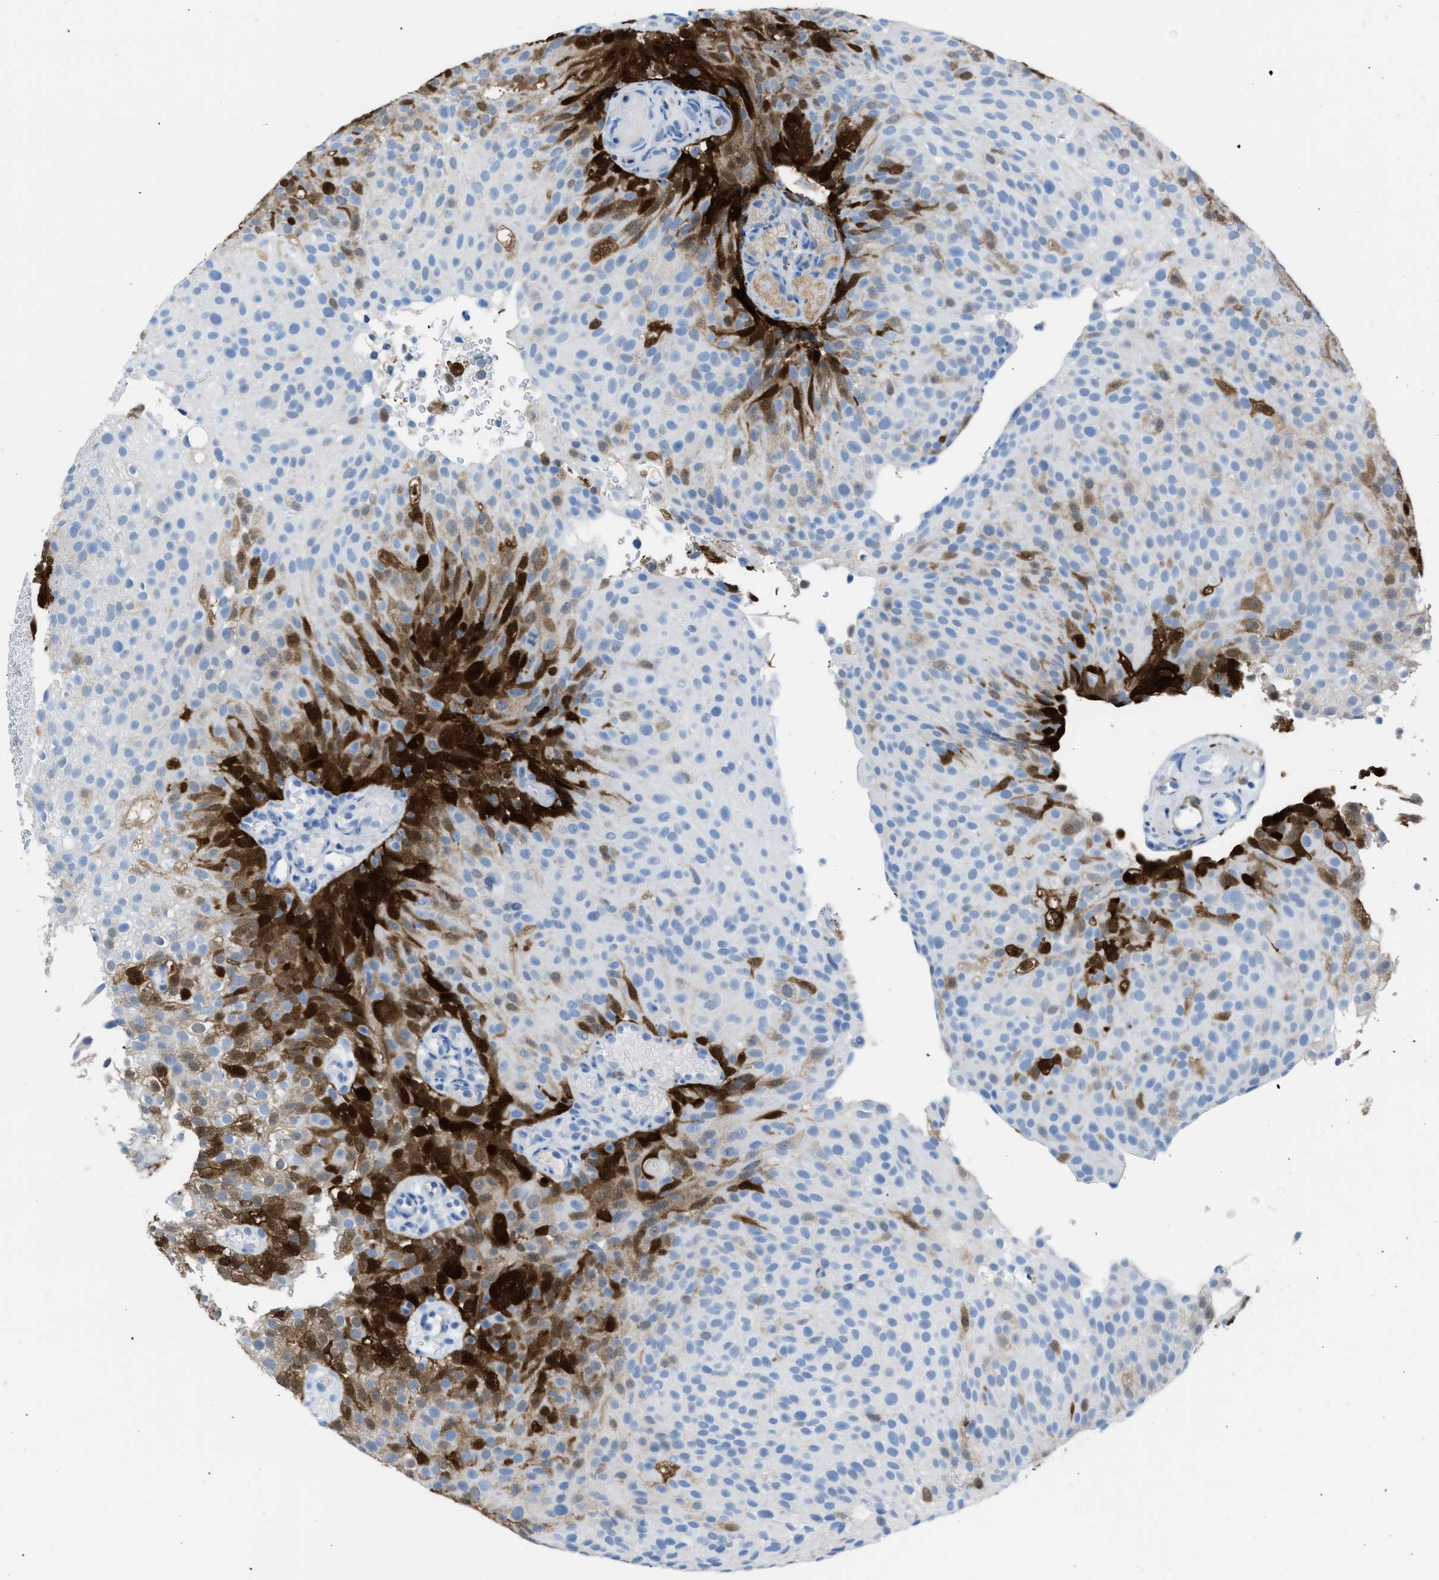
{"staining": {"intensity": "strong", "quantity": "25%-75%", "location": "cytoplasmic/membranous,nuclear"}, "tissue": "urothelial cancer", "cell_type": "Tumor cells", "image_type": "cancer", "snomed": [{"axis": "morphology", "description": "Urothelial carcinoma, Low grade"}, {"axis": "topography", "description": "Urinary bladder"}], "caption": "Approximately 25%-75% of tumor cells in human urothelial carcinoma (low-grade) exhibit strong cytoplasmic/membranous and nuclear protein staining as visualized by brown immunohistochemical staining.", "gene": "CDKN2A", "patient": {"sex": "male", "age": 78}}